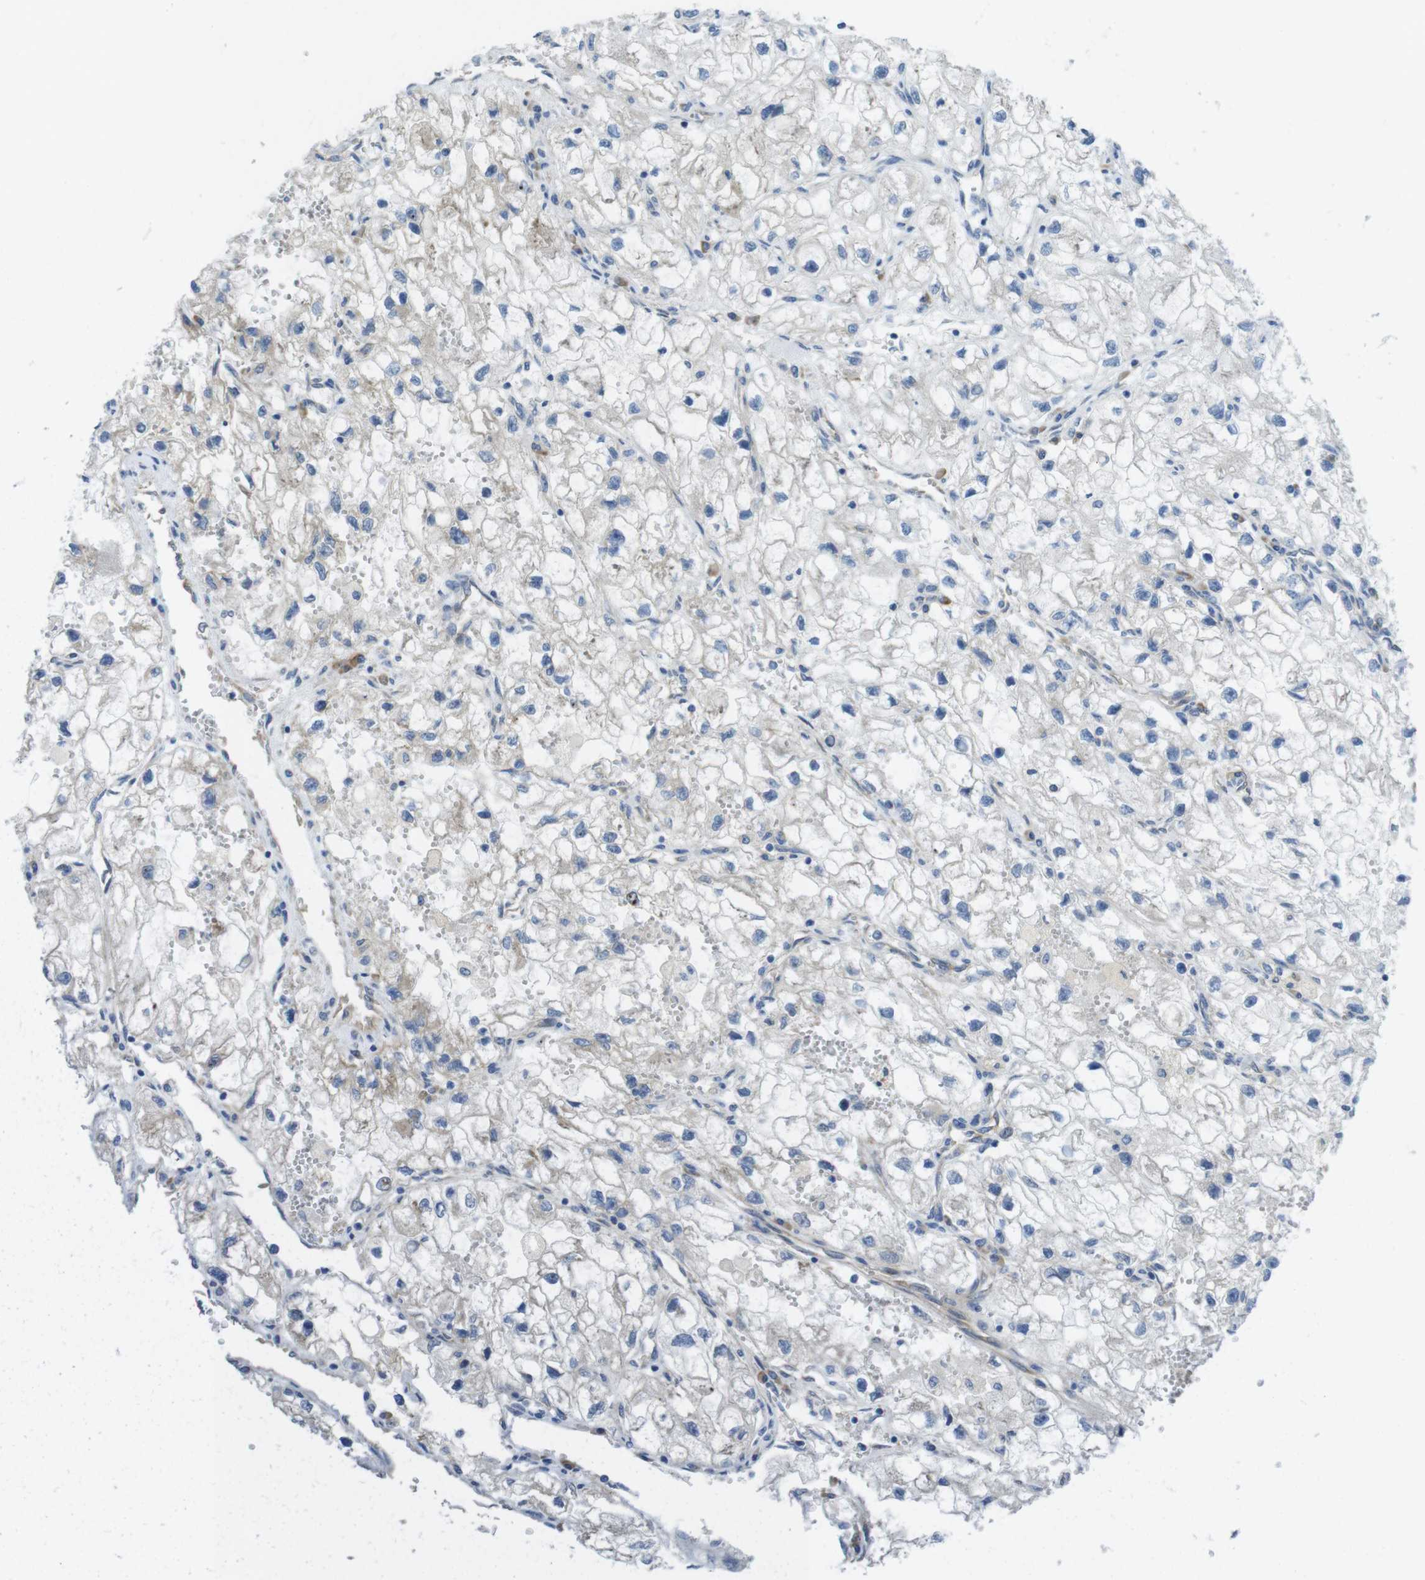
{"staining": {"intensity": "negative", "quantity": "none", "location": "none"}, "tissue": "renal cancer", "cell_type": "Tumor cells", "image_type": "cancer", "snomed": [{"axis": "morphology", "description": "Adenocarcinoma, NOS"}, {"axis": "topography", "description": "Kidney"}], "caption": "IHC image of neoplastic tissue: renal adenocarcinoma stained with DAB exhibits no significant protein expression in tumor cells.", "gene": "TMEM234", "patient": {"sex": "female", "age": 70}}